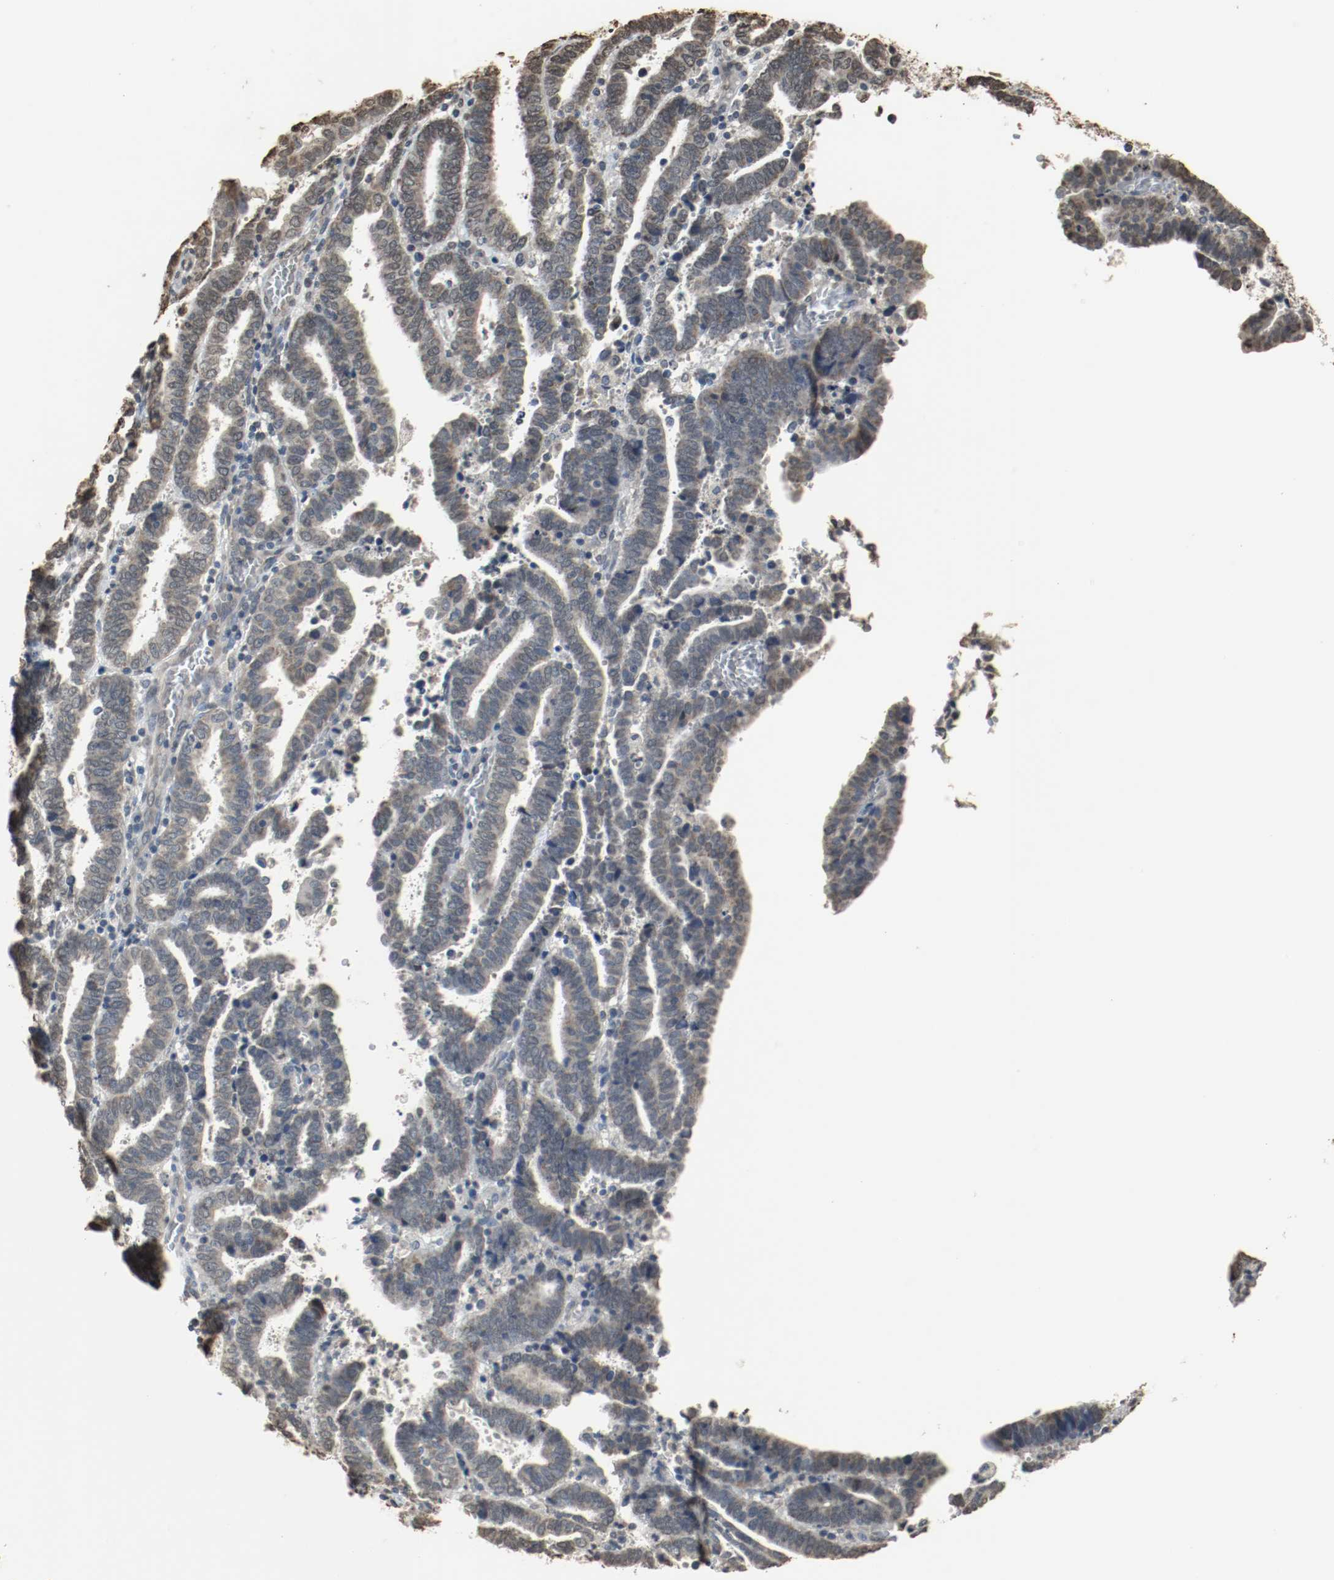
{"staining": {"intensity": "weak", "quantity": "<25%", "location": "cytoplasmic/membranous"}, "tissue": "endometrial cancer", "cell_type": "Tumor cells", "image_type": "cancer", "snomed": [{"axis": "morphology", "description": "Adenocarcinoma, NOS"}, {"axis": "topography", "description": "Uterus"}], "caption": "The IHC image has no significant positivity in tumor cells of endometrial cancer tissue. (DAB immunohistochemistry with hematoxylin counter stain).", "gene": "RTN4", "patient": {"sex": "female", "age": 83}}